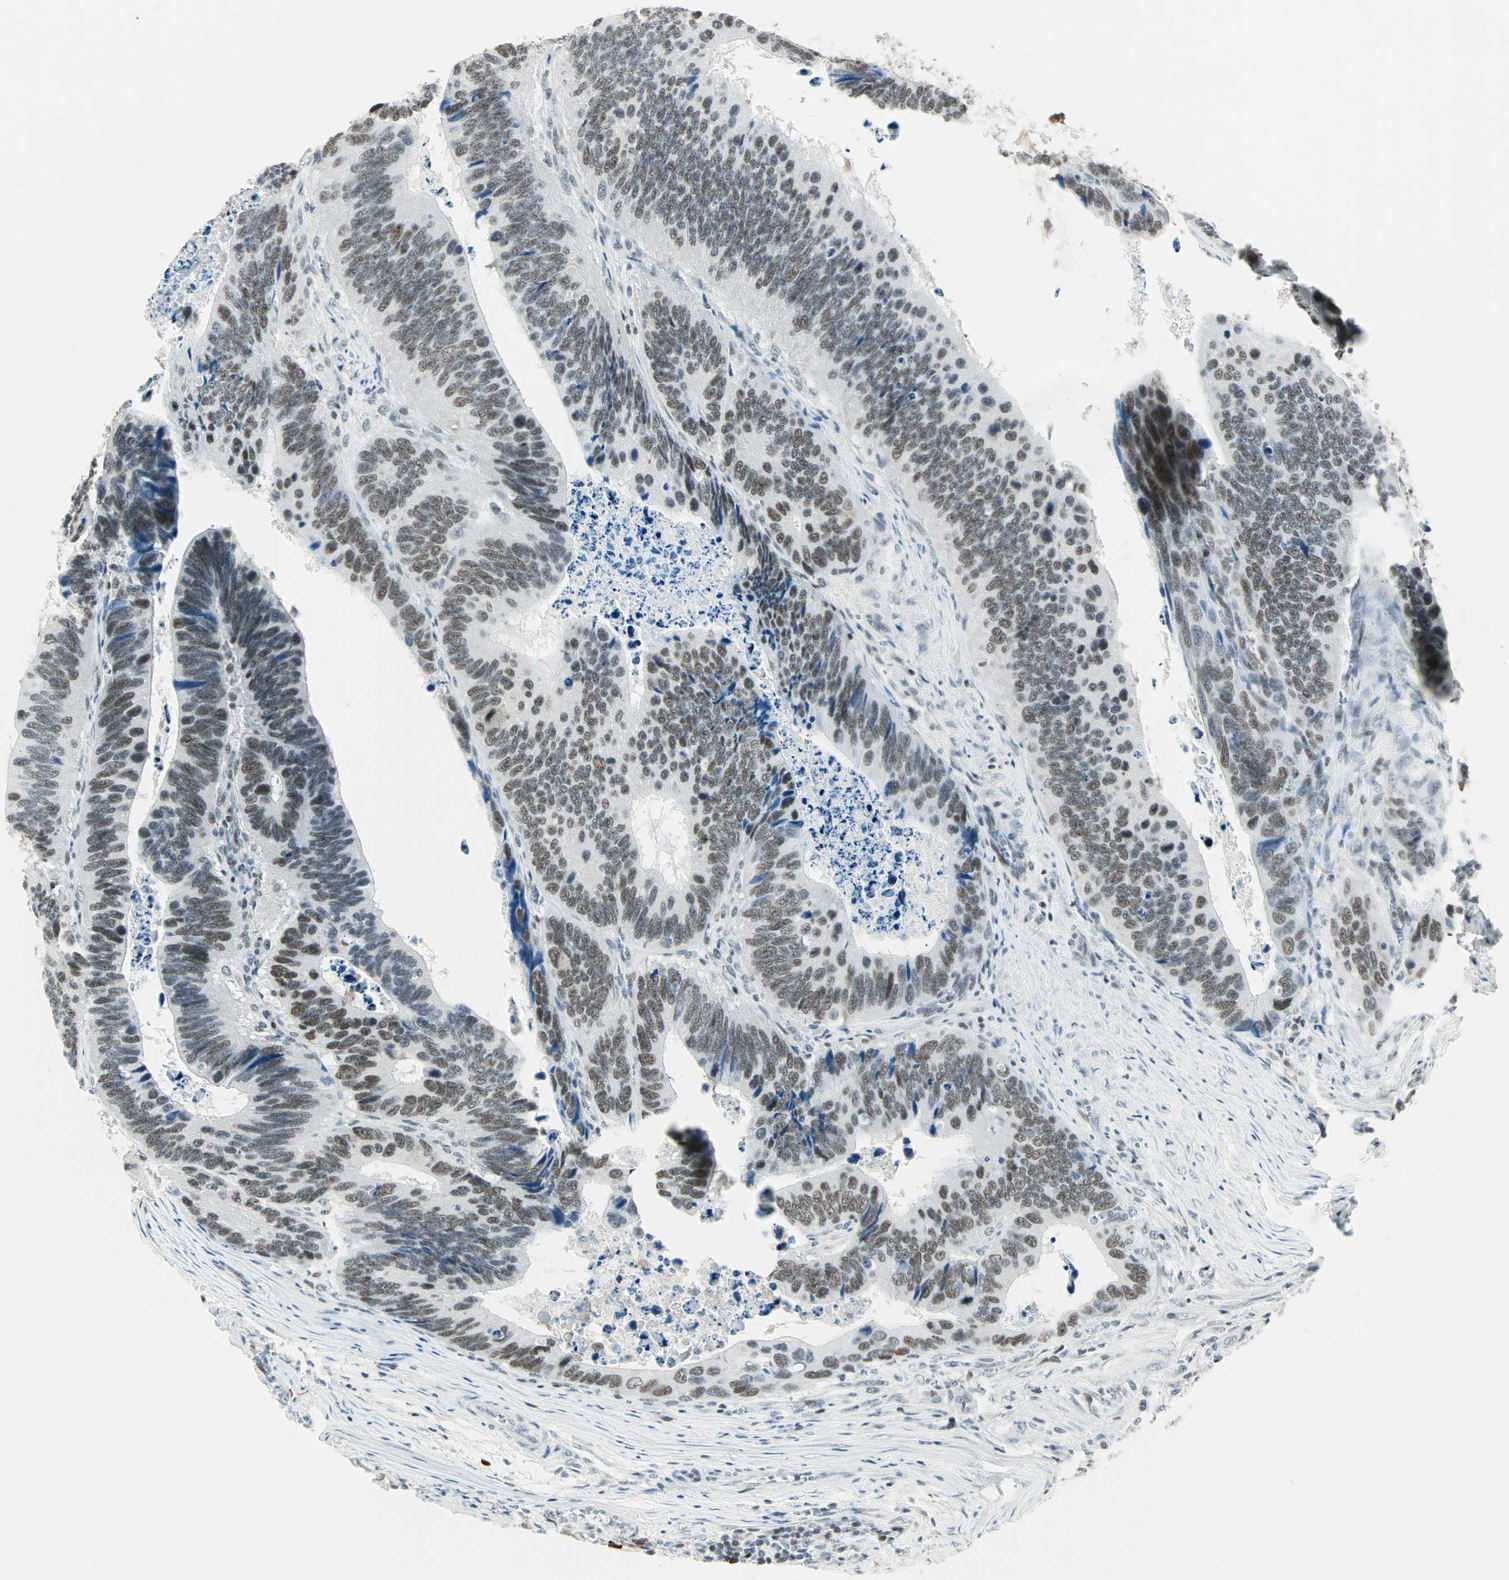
{"staining": {"intensity": "moderate", "quantity": ">75%", "location": "nuclear"}, "tissue": "colorectal cancer", "cell_type": "Tumor cells", "image_type": "cancer", "snomed": [{"axis": "morphology", "description": "Adenocarcinoma, NOS"}, {"axis": "topography", "description": "Colon"}], "caption": "Adenocarcinoma (colorectal) stained with a protein marker reveals moderate staining in tumor cells.", "gene": "SIN3A", "patient": {"sex": "male", "age": 72}}